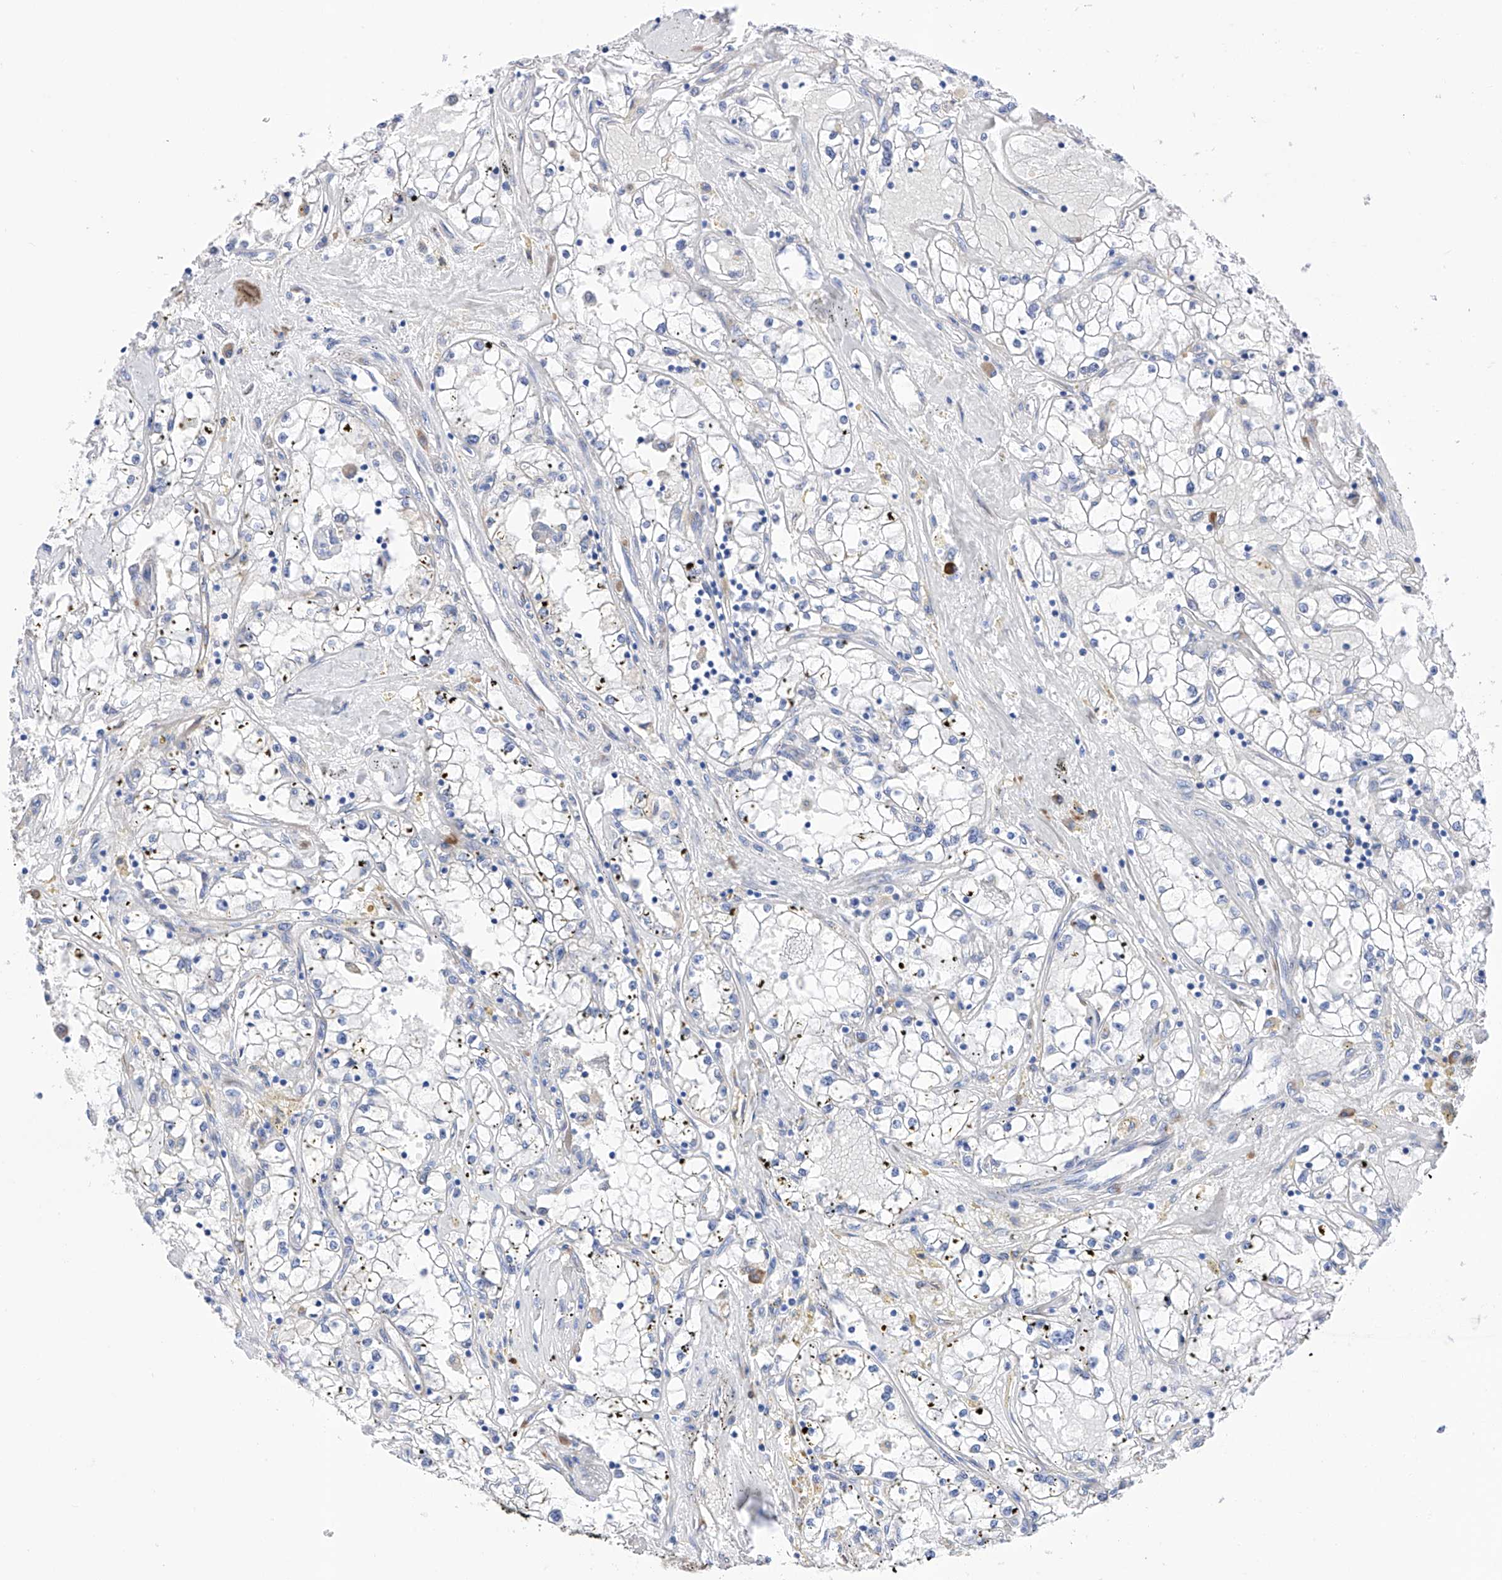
{"staining": {"intensity": "negative", "quantity": "none", "location": "none"}, "tissue": "renal cancer", "cell_type": "Tumor cells", "image_type": "cancer", "snomed": [{"axis": "morphology", "description": "Adenocarcinoma, NOS"}, {"axis": "topography", "description": "Kidney"}], "caption": "Tumor cells are negative for brown protein staining in renal adenocarcinoma.", "gene": "PDIA5", "patient": {"sex": "male", "age": 56}}